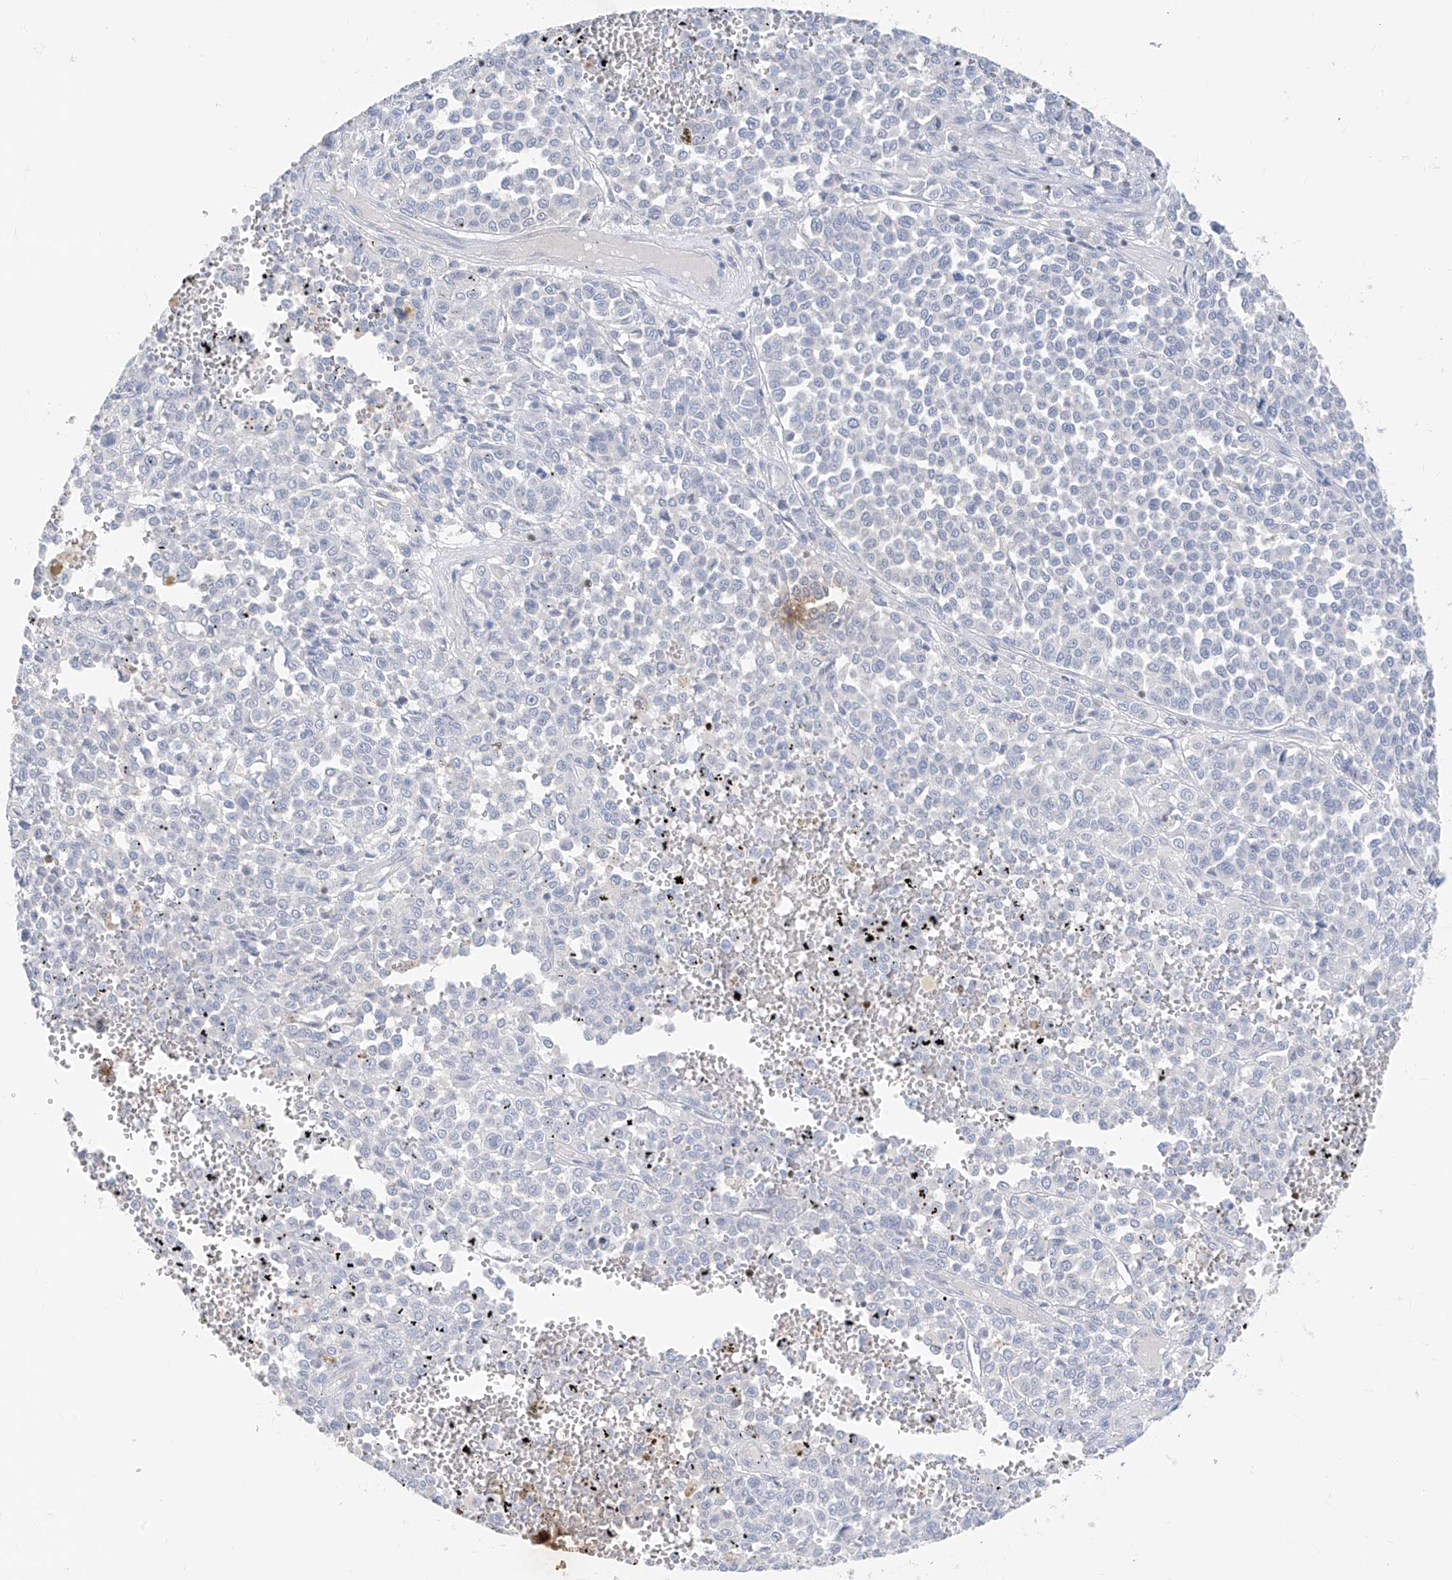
{"staining": {"intensity": "negative", "quantity": "none", "location": "none"}, "tissue": "melanoma", "cell_type": "Tumor cells", "image_type": "cancer", "snomed": [{"axis": "morphology", "description": "Malignant melanoma, Metastatic site"}, {"axis": "topography", "description": "Pancreas"}], "caption": "Immunohistochemical staining of human melanoma demonstrates no significant positivity in tumor cells.", "gene": "TBX21", "patient": {"sex": "female", "age": 30}}